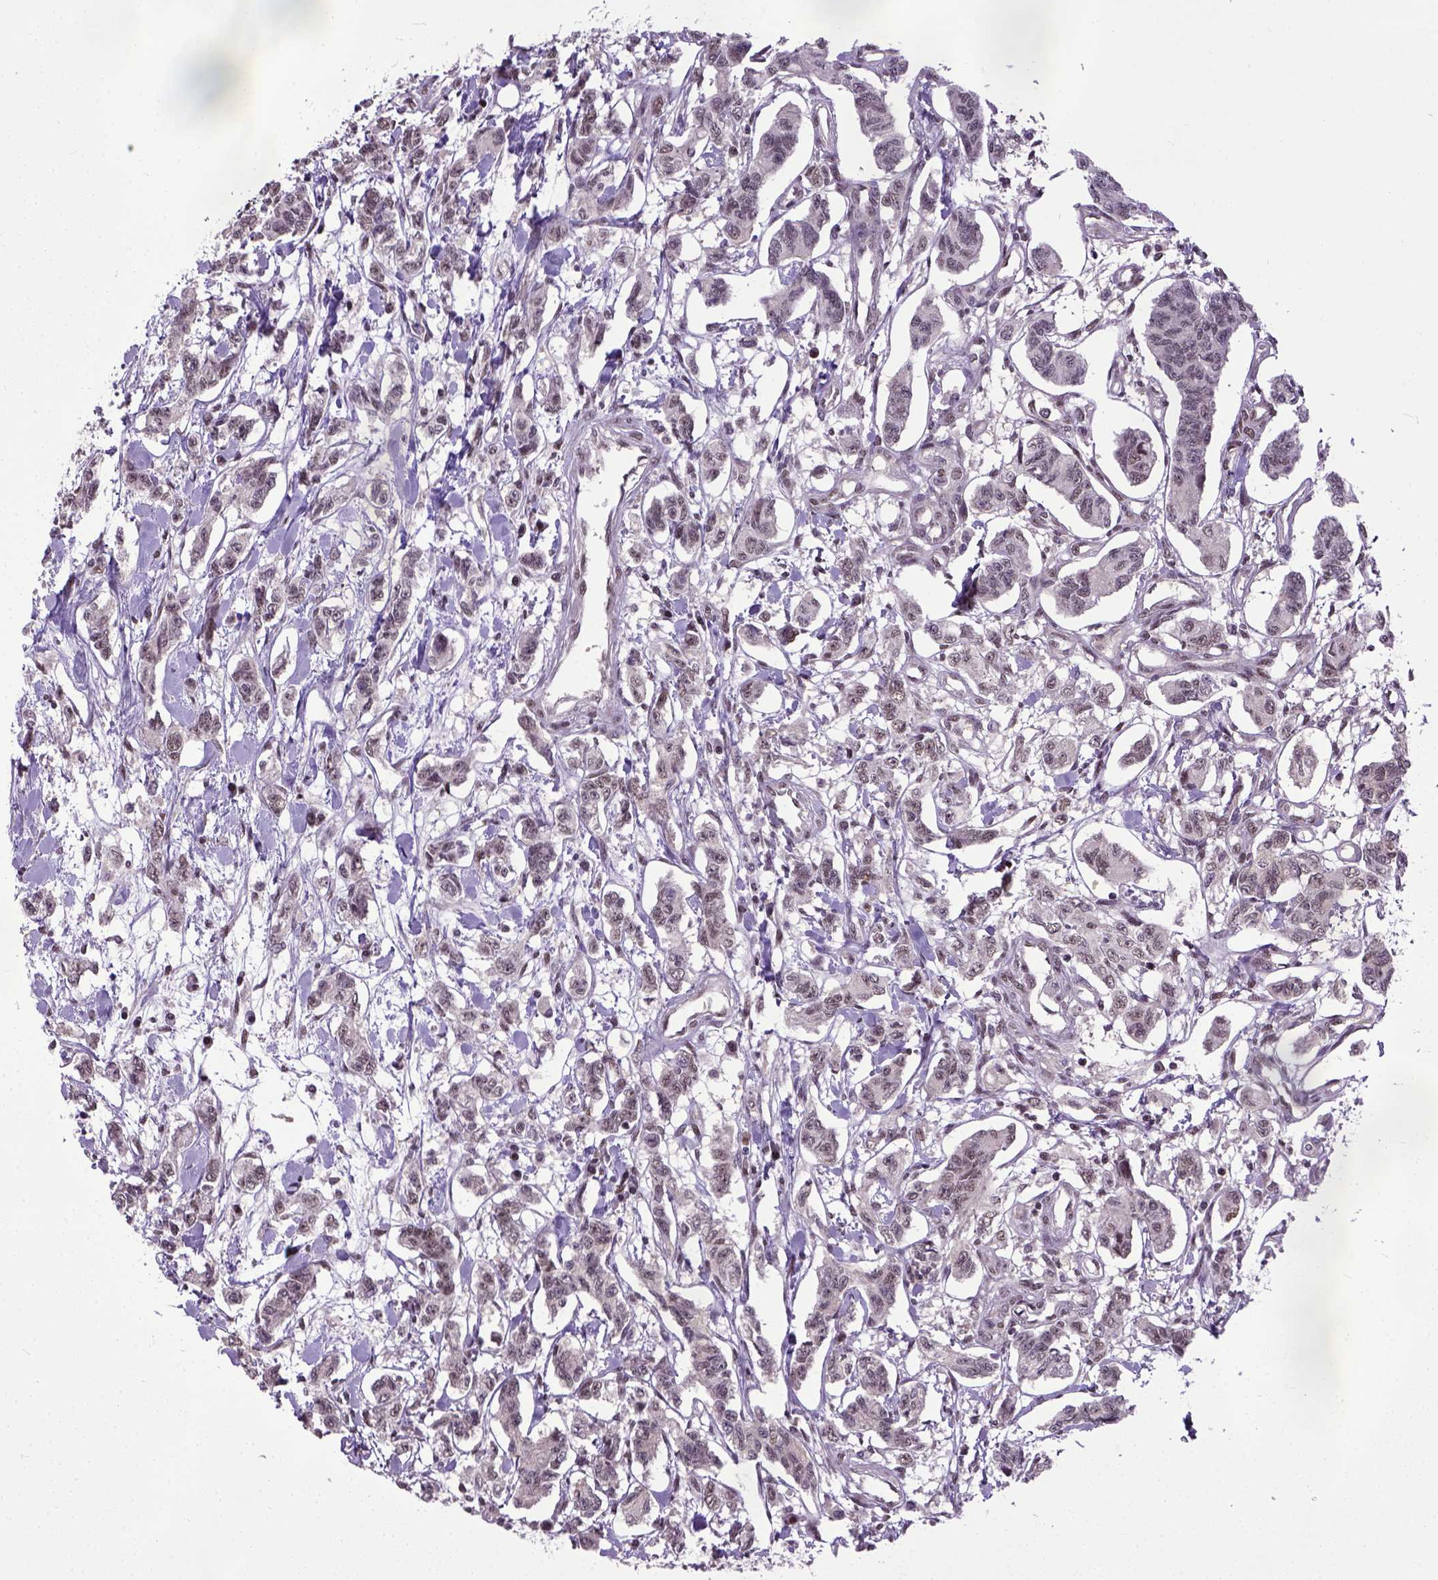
{"staining": {"intensity": "weak", "quantity": ">75%", "location": "nuclear"}, "tissue": "carcinoid", "cell_type": "Tumor cells", "image_type": "cancer", "snomed": [{"axis": "morphology", "description": "Carcinoid, malignant, NOS"}, {"axis": "topography", "description": "Kidney"}], "caption": "Human malignant carcinoid stained with a brown dye exhibits weak nuclear positive staining in approximately >75% of tumor cells.", "gene": "UBA3", "patient": {"sex": "female", "age": 41}}